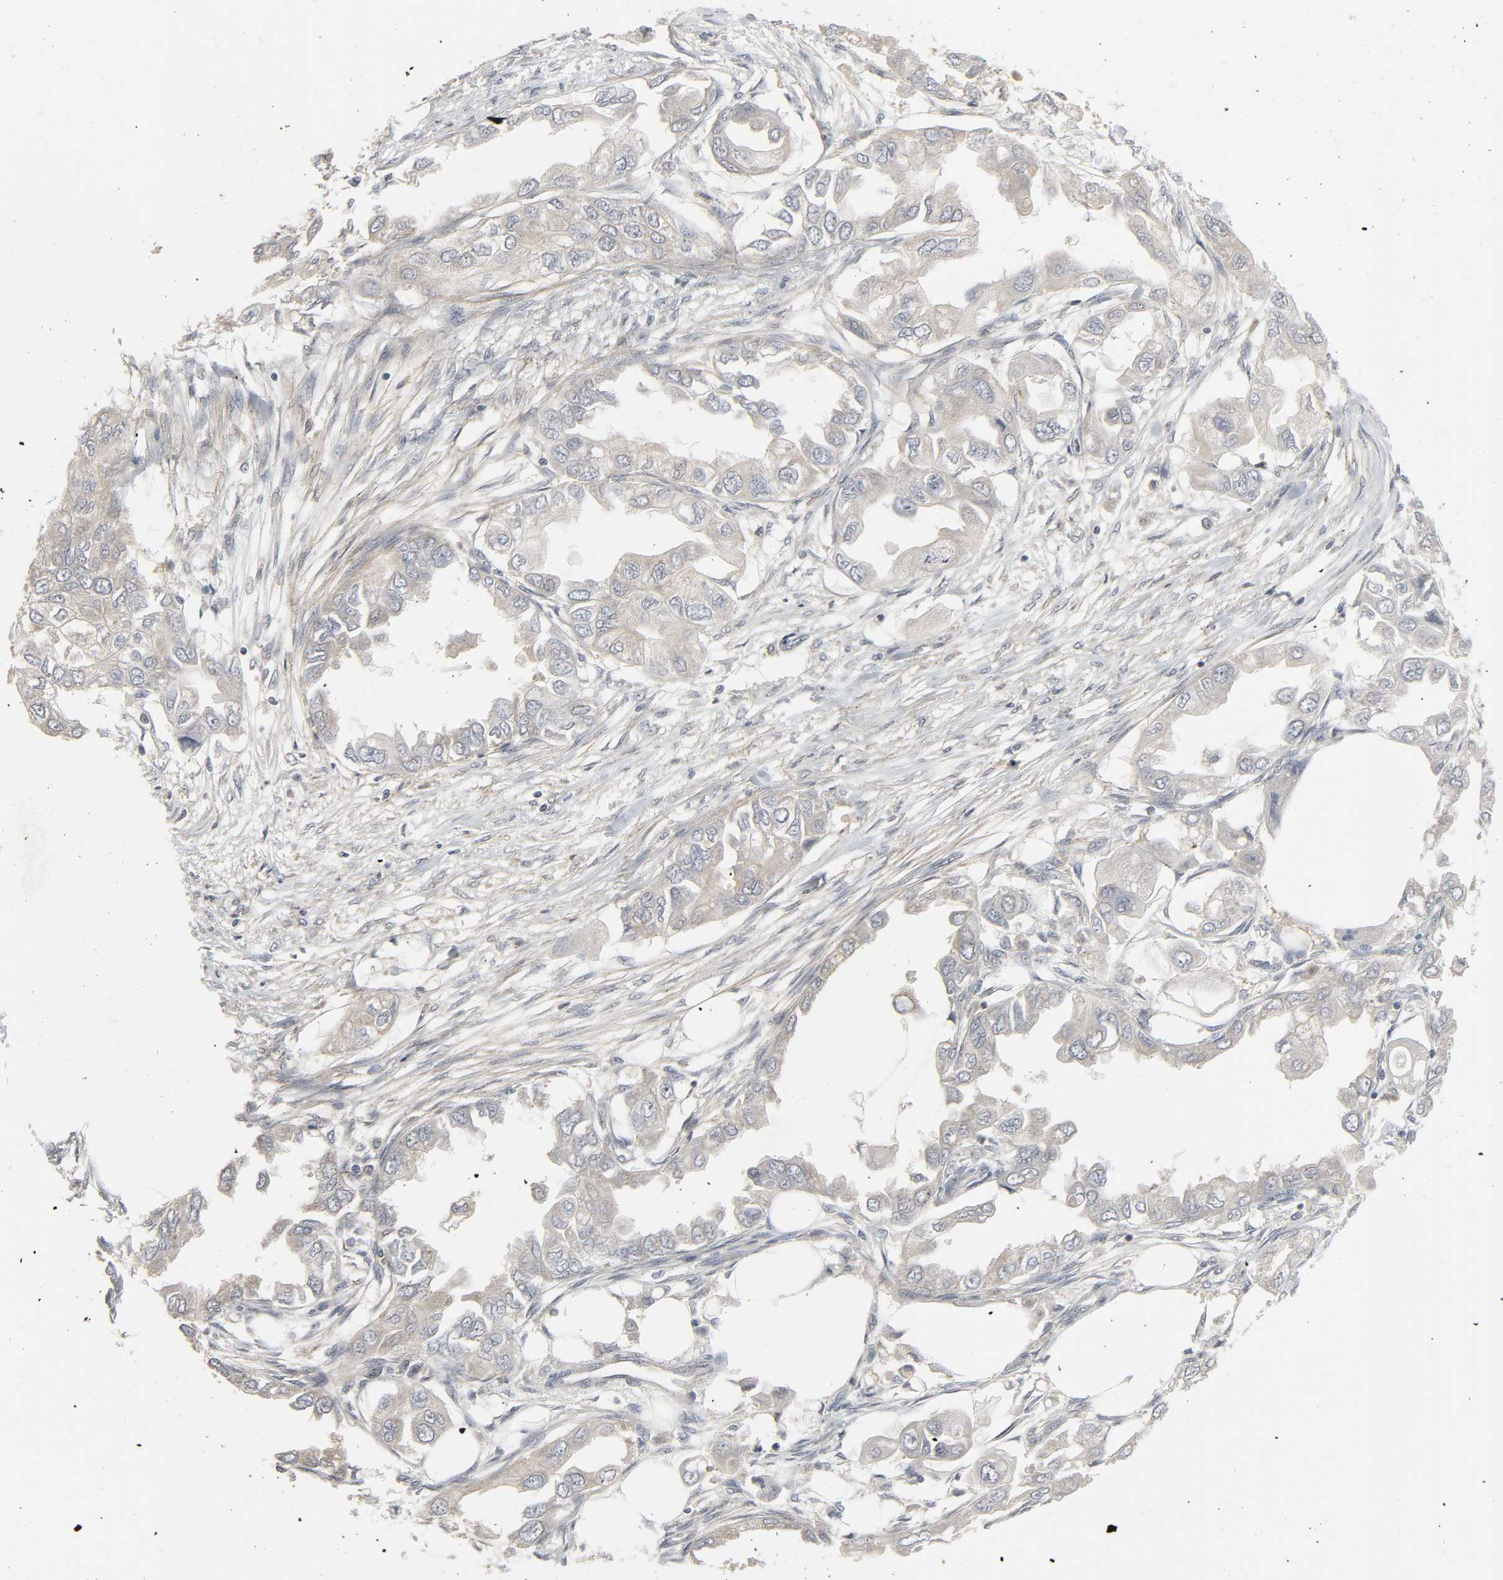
{"staining": {"intensity": "weak", "quantity": "<25%", "location": "cytoplasmic/membranous"}, "tissue": "endometrial cancer", "cell_type": "Tumor cells", "image_type": "cancer", "snomed": [{"axis": "morphology", "description": "Adenocarcinoma, NOS"}, {"axis": "topography", "description": "Endometrium"}], "caption": "Tumor cells are negative for brown protein staining in adenocarcinoma (endometrial).", "gene": "ZNF222", "patient": {"sex": "female", "age": 67}}